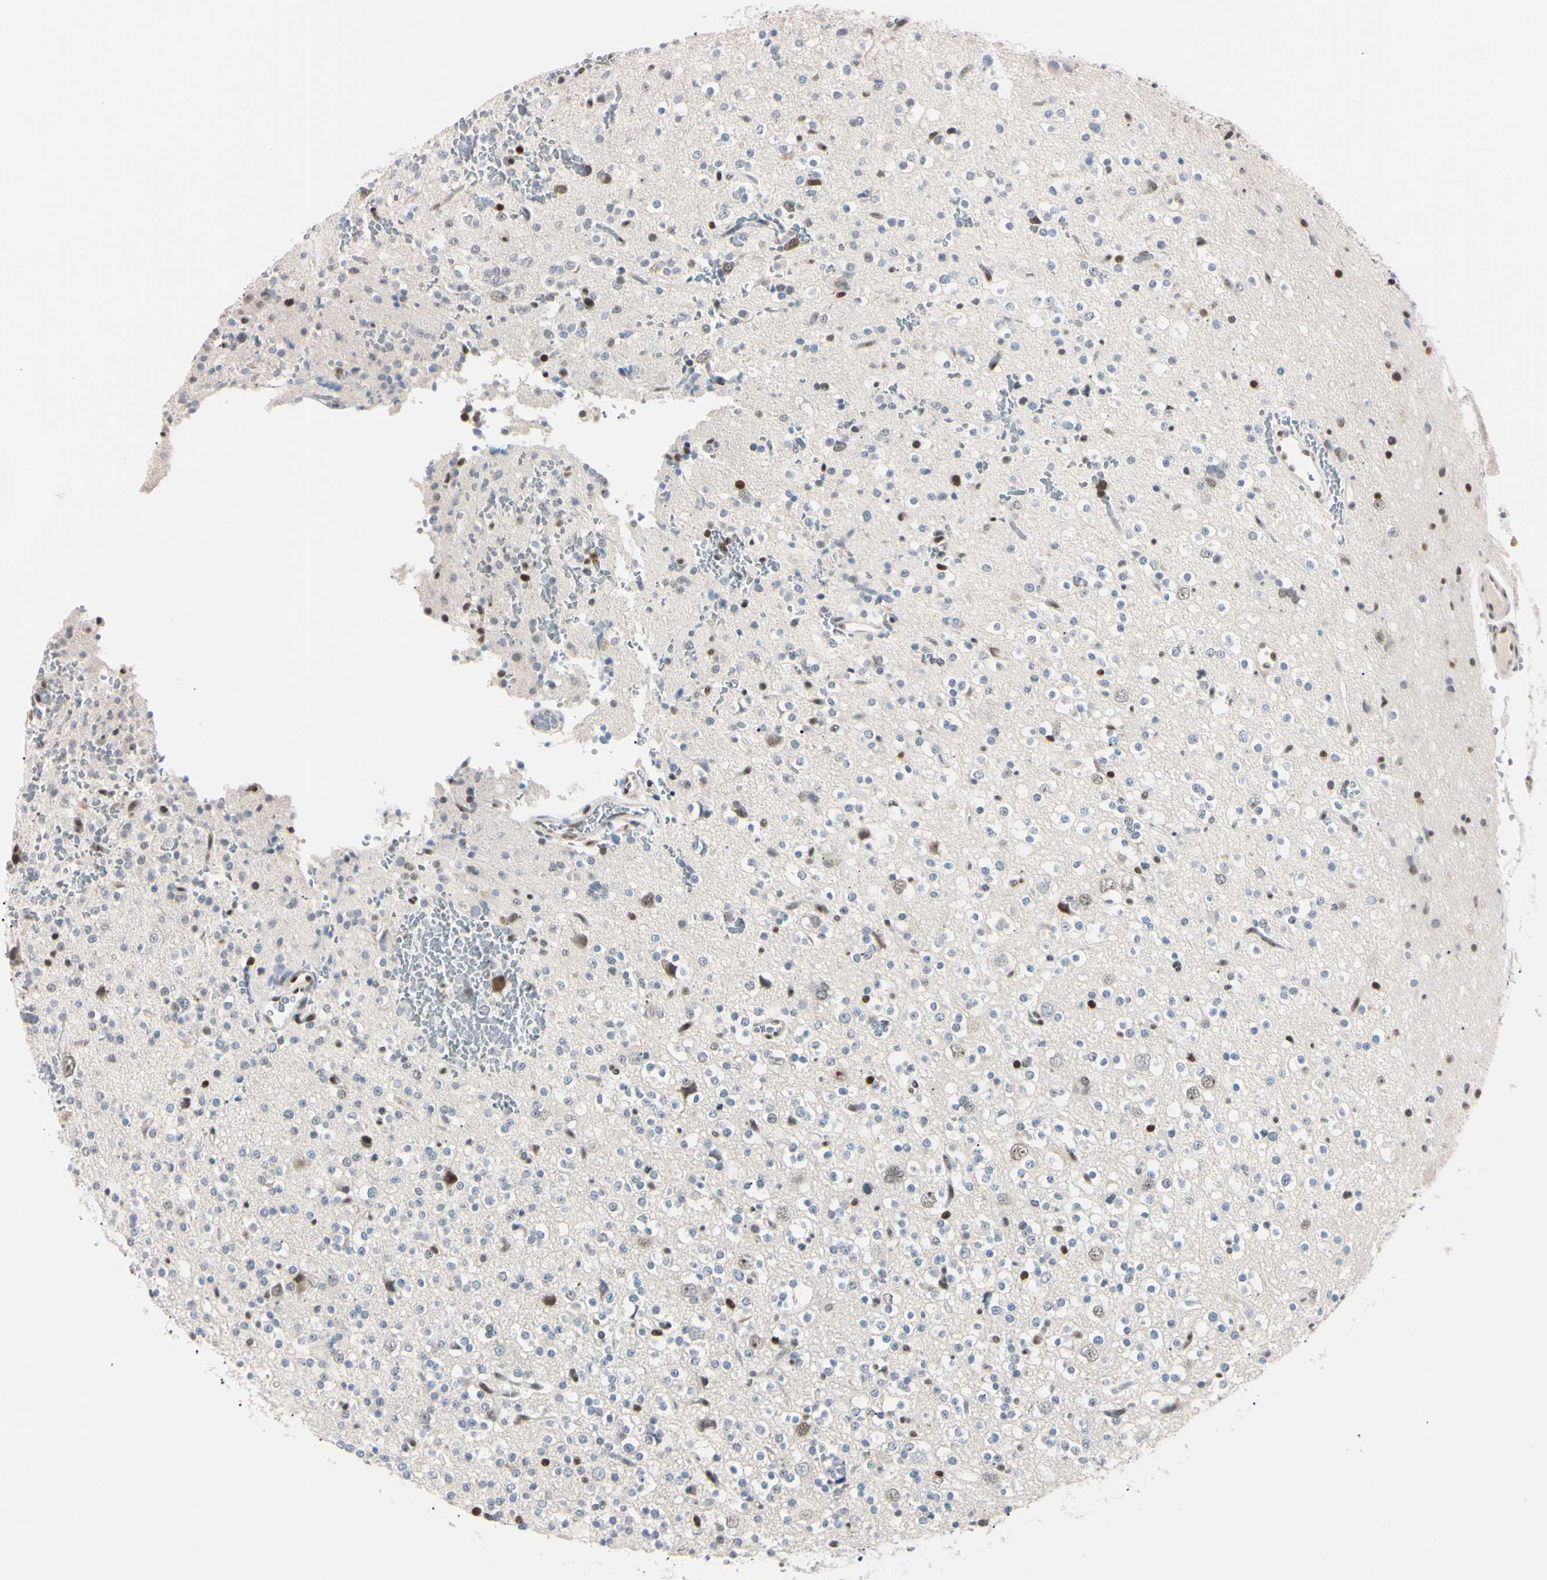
{"staining": {"intensity": "negative", "quantity": "none", "location": "none"}, "tissue": "glioma", "cell_type": "Tumor cells", "image_type": "cancer", "snomed": [{"axis": "morphology", "description": "Glioma, malignant, High grade"}, {"axis": "topography", "description": "Brain"}], "caption": "An image of human malignant glioma (high-grade) is negative for staining in tumor cells. (DAB (3,3'-diaminobenzidine) IHC with hematoxylin counter stain).", "gene": "C1orf174", "patient": {"sex": "male", "age": 47}}